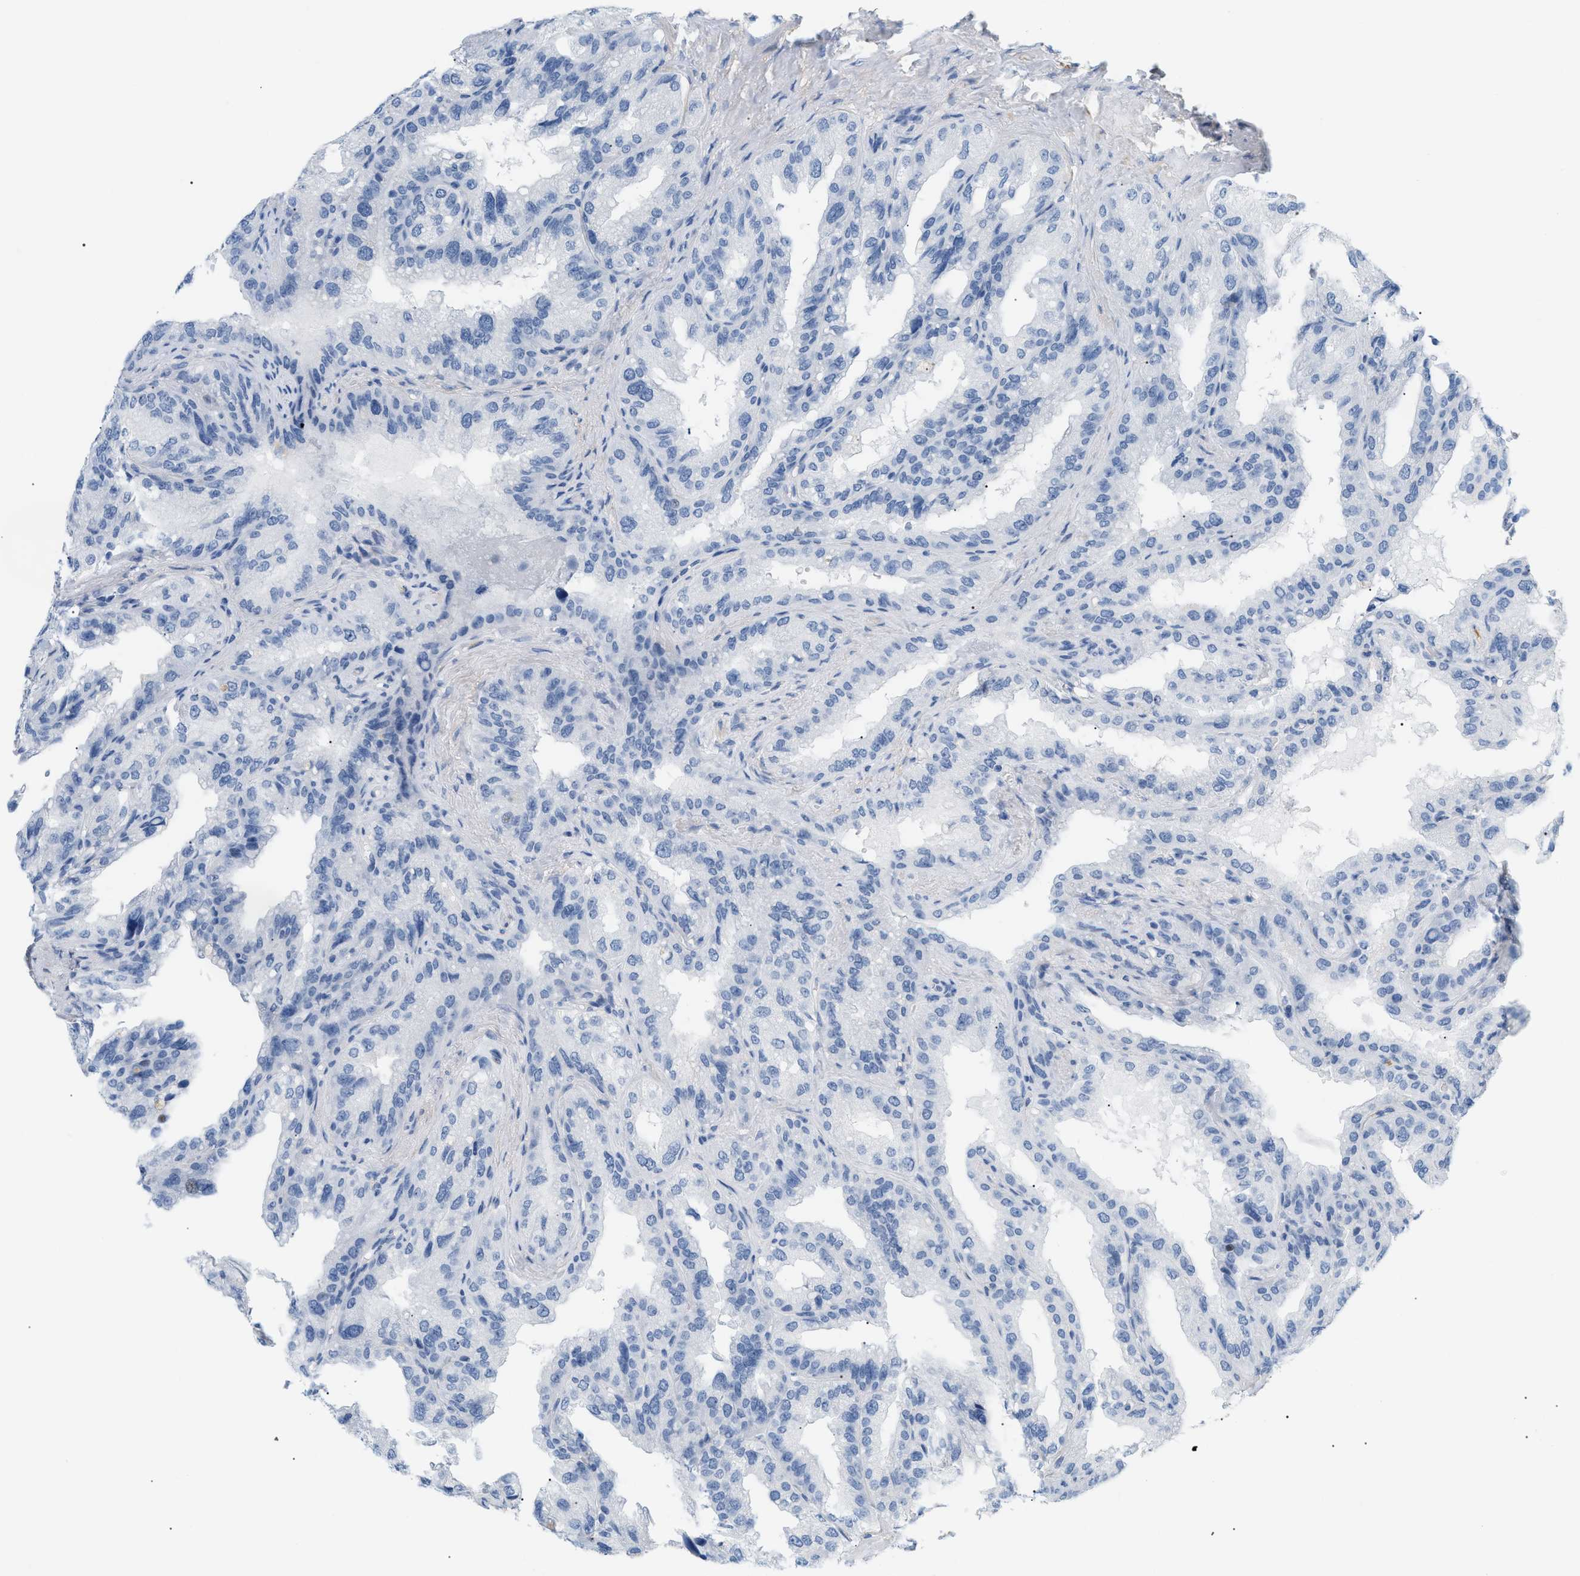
{"staining": {"intensity": "negative", "quantity": "none", "location": "none"}, "tissue": "seminal vesicle", "cell_type": "Glandular cells", "image_type": "normal", "snomed": [{"axis": "morphology", "description": "Normal tissue, NOS"}, {"axis": "topography", "description": "Seminal veicle"}], "caption": "This photomicrograph is of unremarkable seminal vesicle stained with immunohistochemistry to label a protein in brown with the nuclei are counter-stained blue. There is no expression in glandular cells. (DAB (3,3'-diaminobenzidine) IHC visualized using brightfield microscopy, high magnification).", "gene": "CFH", "patient": {"sex": "male", "age": 68}}